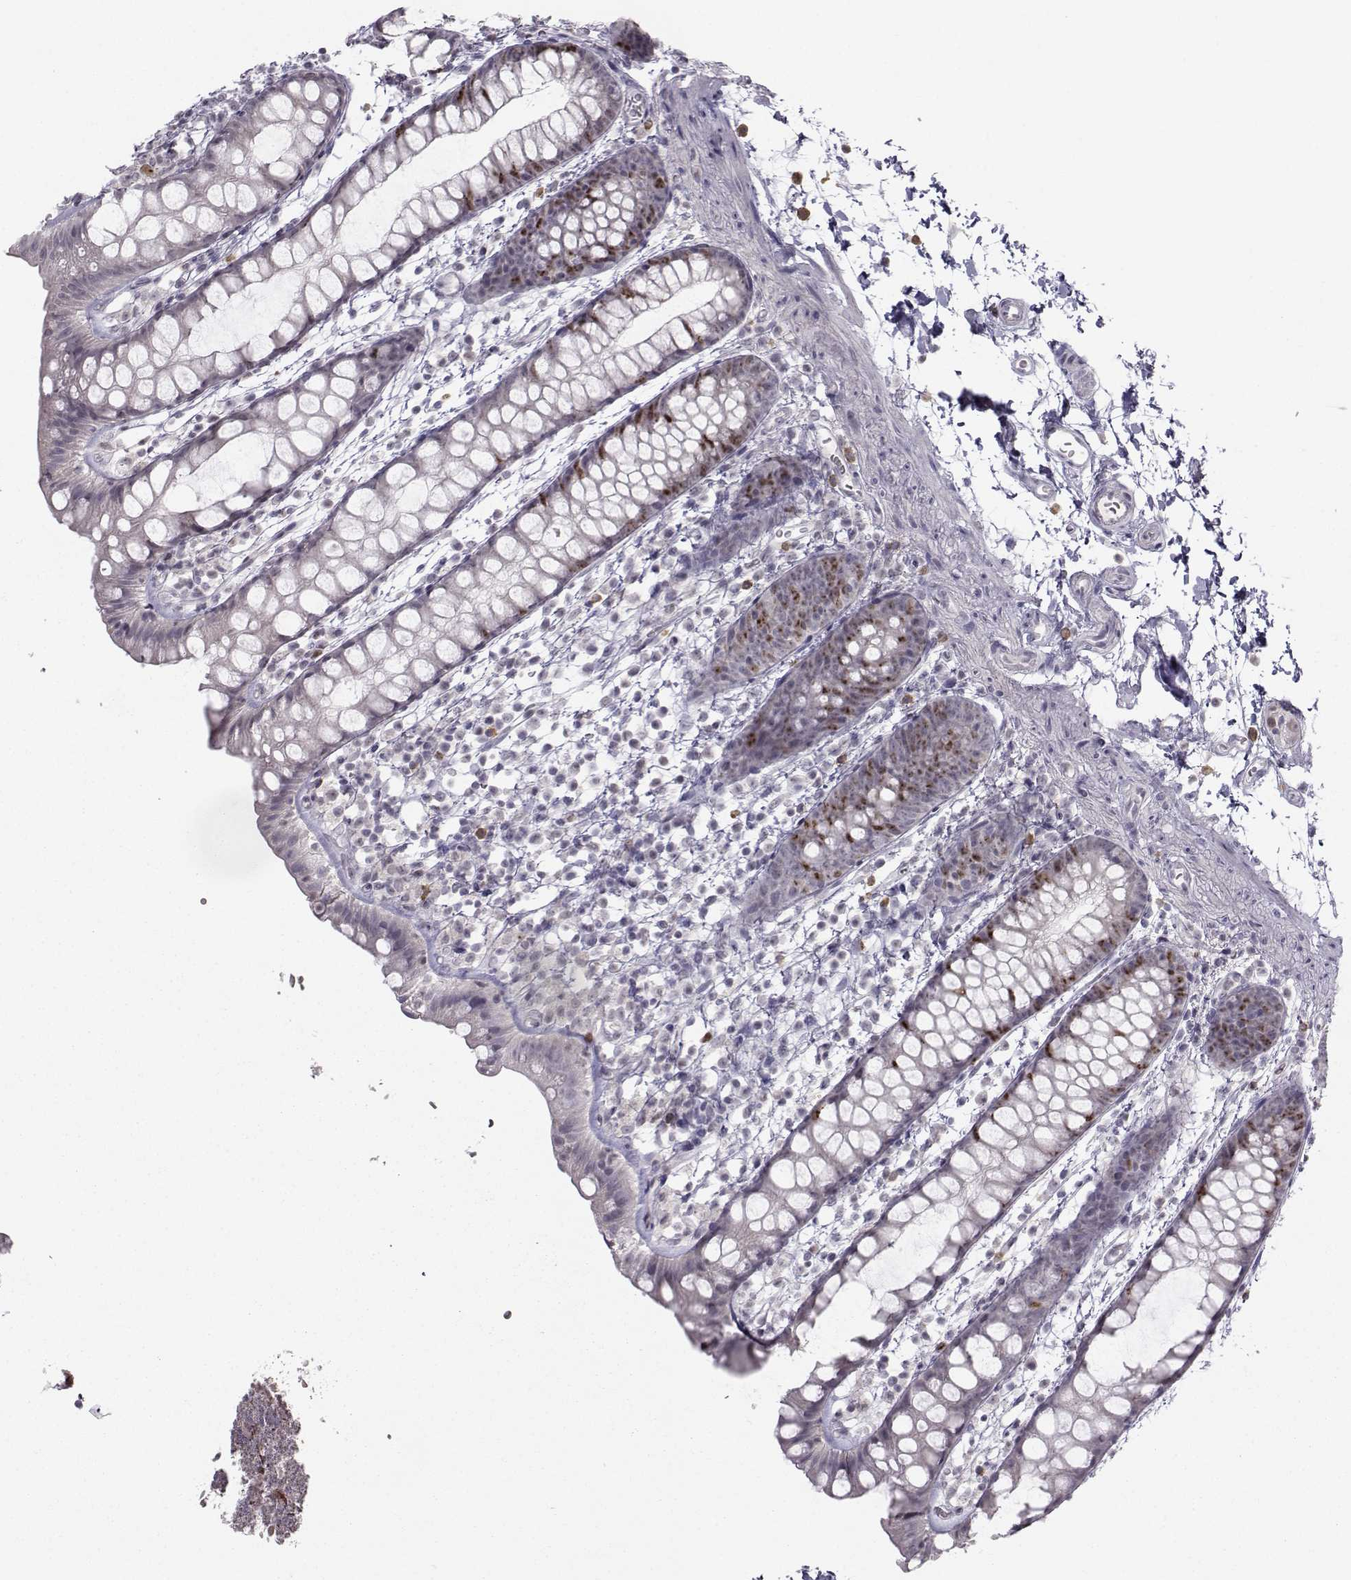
{"staining": {"intensity": "moderate", "quantity": "<25%", "location": "nuclear"}, "tissue": "rectum", "cell_type": "Glandular cells", "image_type": "normal", "snomed": [{"axis": "morphology", "description": "Normal tissue, NOS"}, {"axis": "topography", "description": "Rectum"}], "caption": "Immunohistochemical staining of benign human rectum reveals low levels of moderate nuclear expression in approximately <25% of glandular cells.", "gene": "LRP8", "patient": {"sex": "male", "age": 57}}